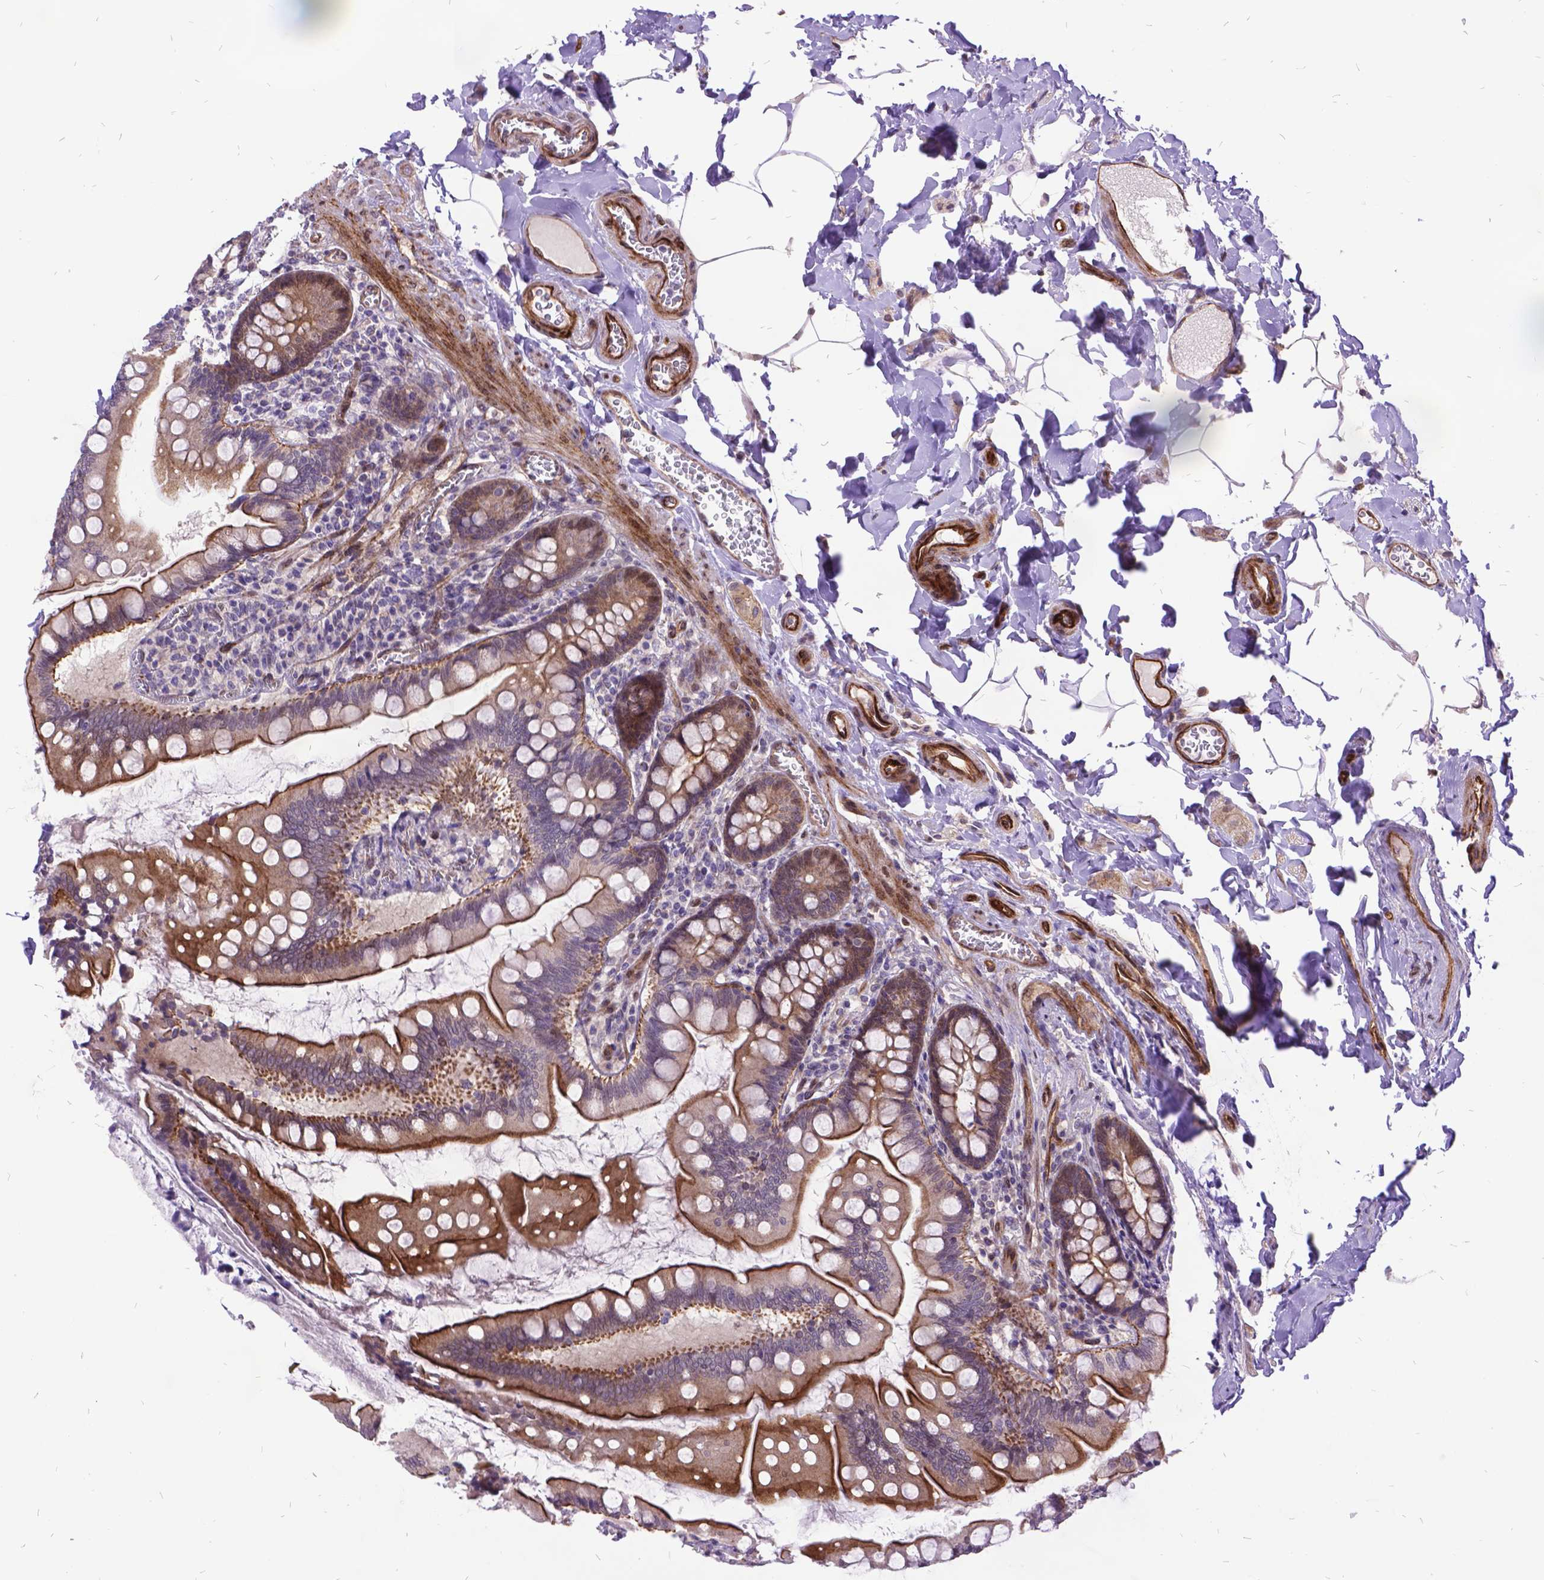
{"staining": {"intensity": "moderate", "quantity": ">75%", "location": "cytoplasmic/membranous"}, "tissue": "small intestine", "cell_type": "Glandular cells", "image_type": "normal", "snomed": [{"axis": "morphology", "description": "Normal tissue, NOS"}, {"axis": "topography", "description": "Small intestine"}], "caption": "IHC image of benign small intestine: small intestine stained using immunohistochemistry (IHC) shows medium levels of moderate protein expression localized specifically in the cytoplasmic/membranous of glandular cells, appearing as a cytoplasmic/membranous brown color.", "gene": "GRB7", "patient": {"sex": "female", "age": 56}}